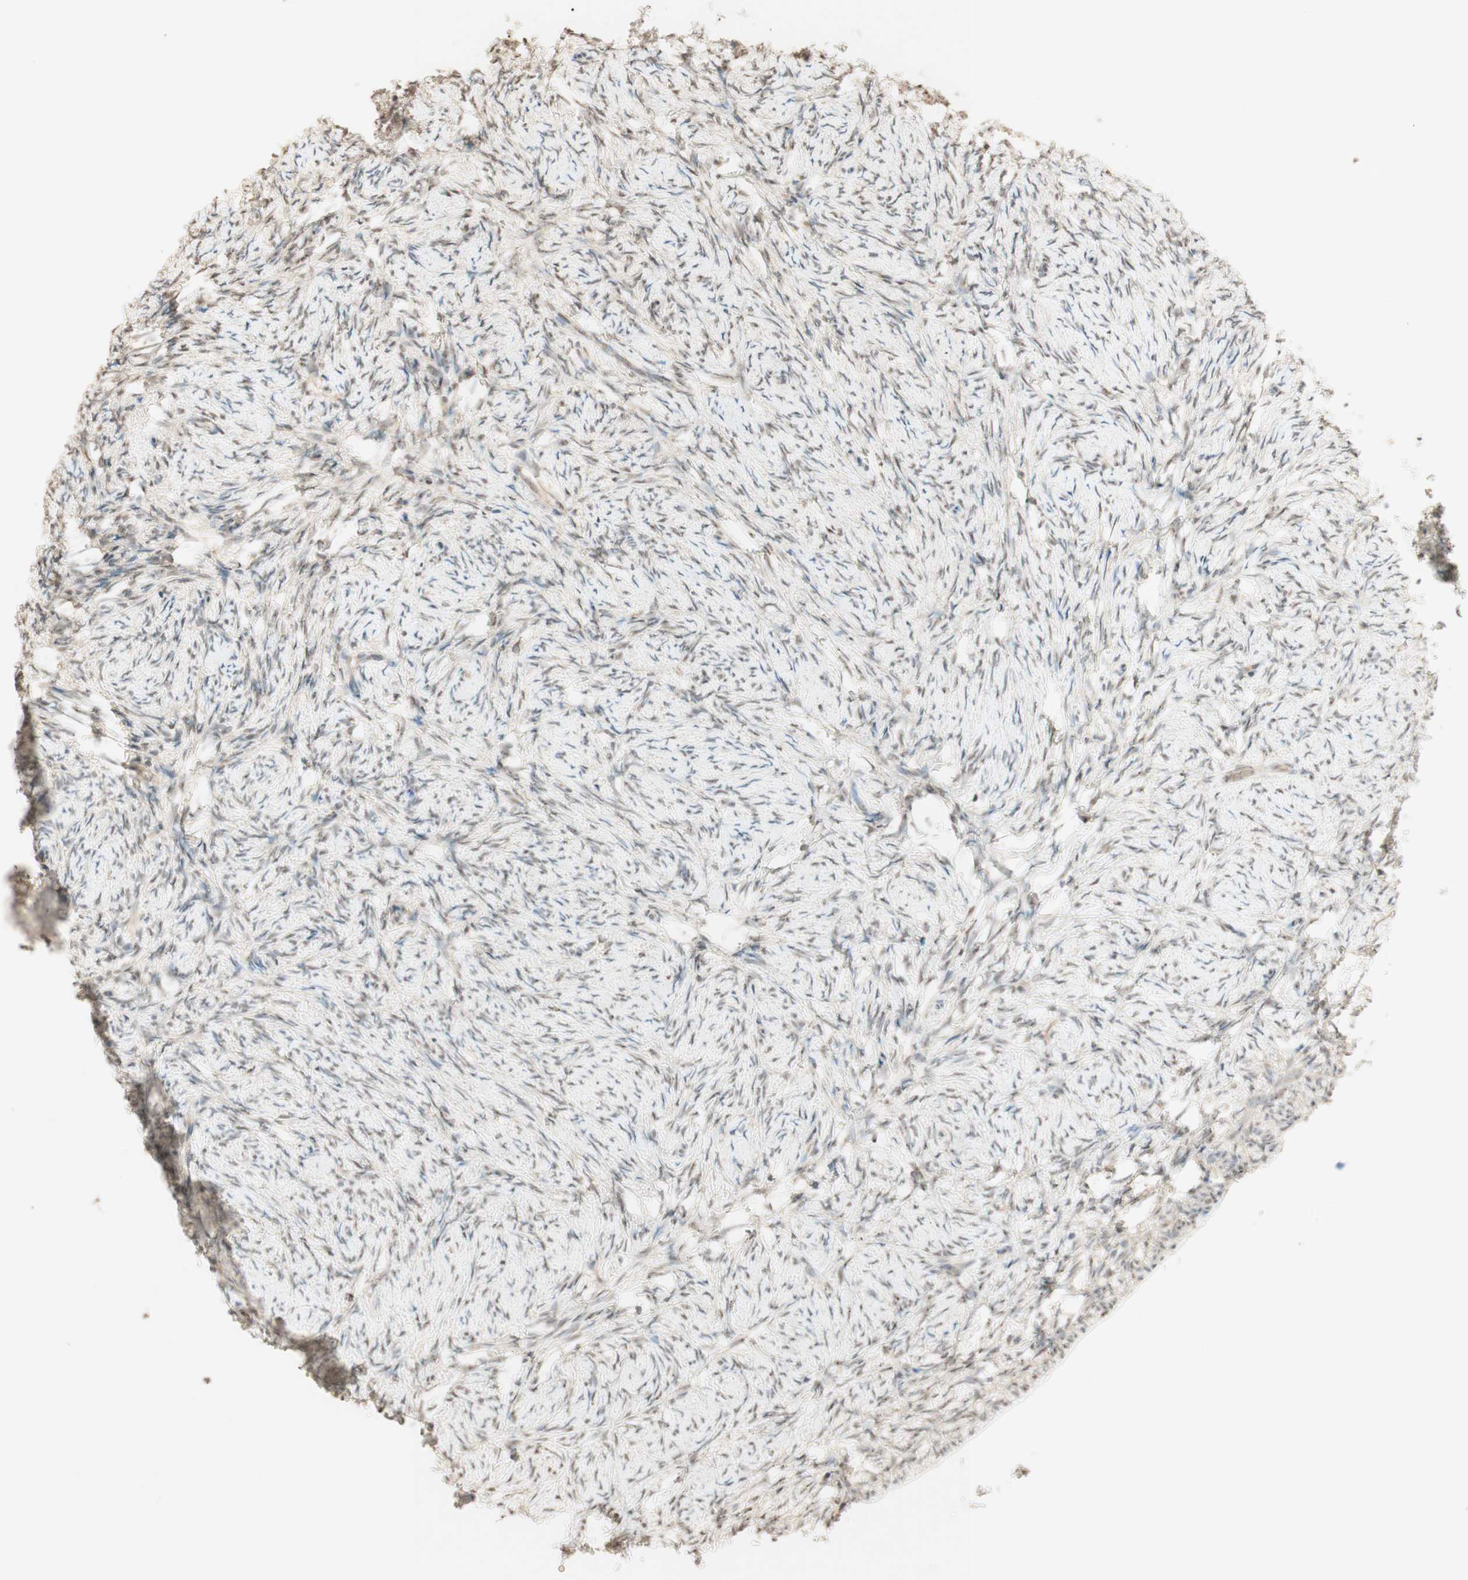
{"staining": {"intensity": "moderate", "quantity": ">75%", "location": "cytoplasmic/membranous"}, "tissue": "ovary", "cell_type": "Follicle cells", "image_type": "normal", "snomed": [{"axis": "morphology", "description": "Normal tissue, NOS"}, {"axis": "topography", "description": "Ovary"}], "caption": "This image shows IHC staining of normal human ovary, with medium moderate cytoplasmic/membranous positivity in about >75% of follicle cells.", "gene": "SPINT2", "patient": {"sex": "female", "age": 60}}